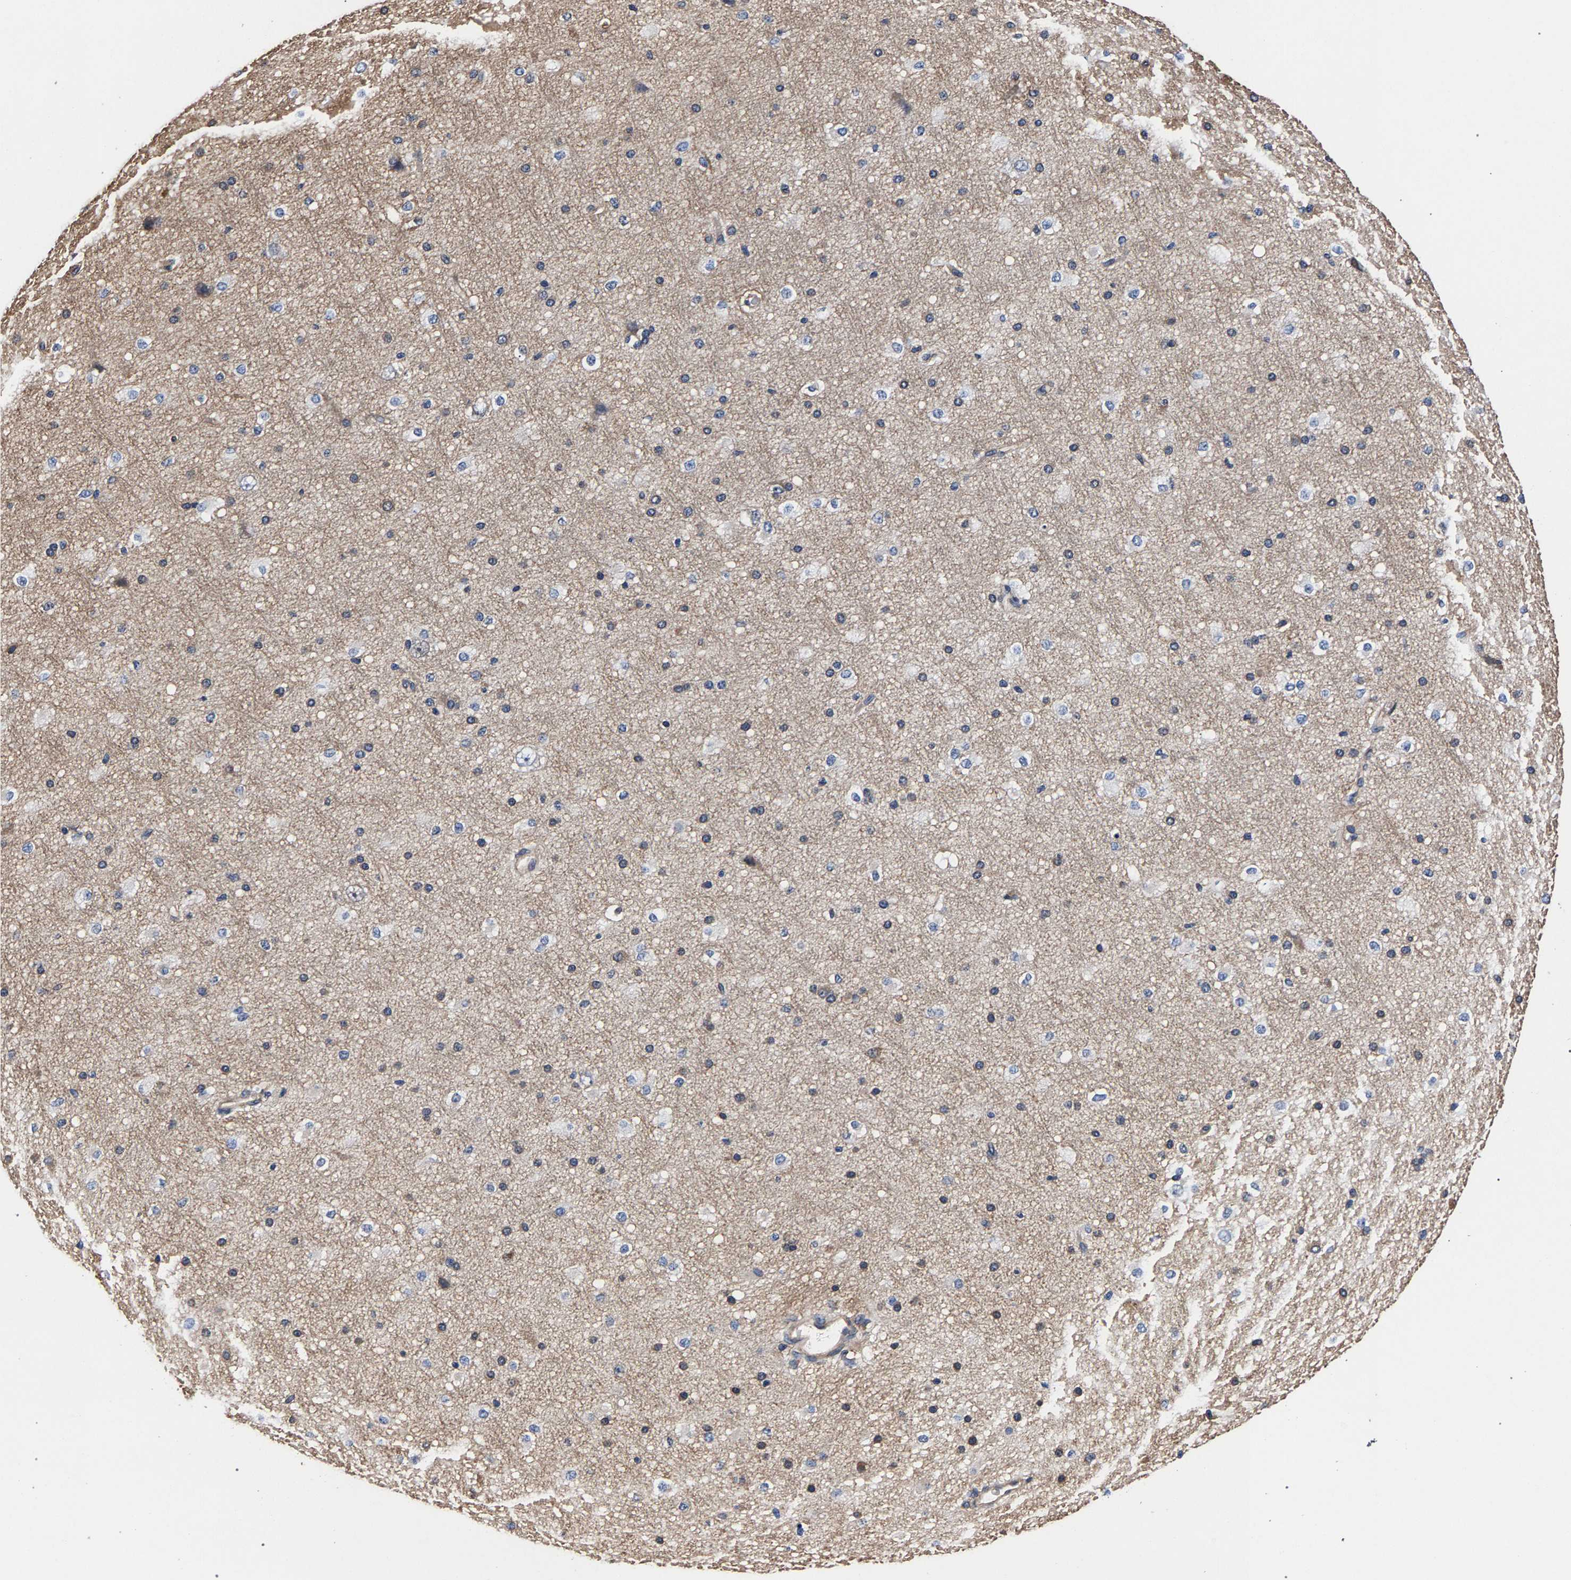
{"staining": {"intensity": "weak", "quantity": "25%-75%", "location": "cytoplasmic/membranous"}, "tissue": "cerebral cortex", "cell_type": "Endothelial cells", "image_type": "normal", "snomed": [{"axis": "morphology", "description": "Normal tissue, NOS"}, {"axis": "morphology", "description": "Developmental malformation"}, {"axis": "topography", "description": "Cerebral cortex"}], "caption": "Cerebral cortex stained with IHC exhibits weak cytoplasmic/membranous positivity in about 25%-75% of endothelial cells. (DAB (3,3'-diaminobenzidine) IHC with brightfield microscopy, high magnification).", "gene": "MARCHF7", "patient": {"sex": "female", "age": 30}}